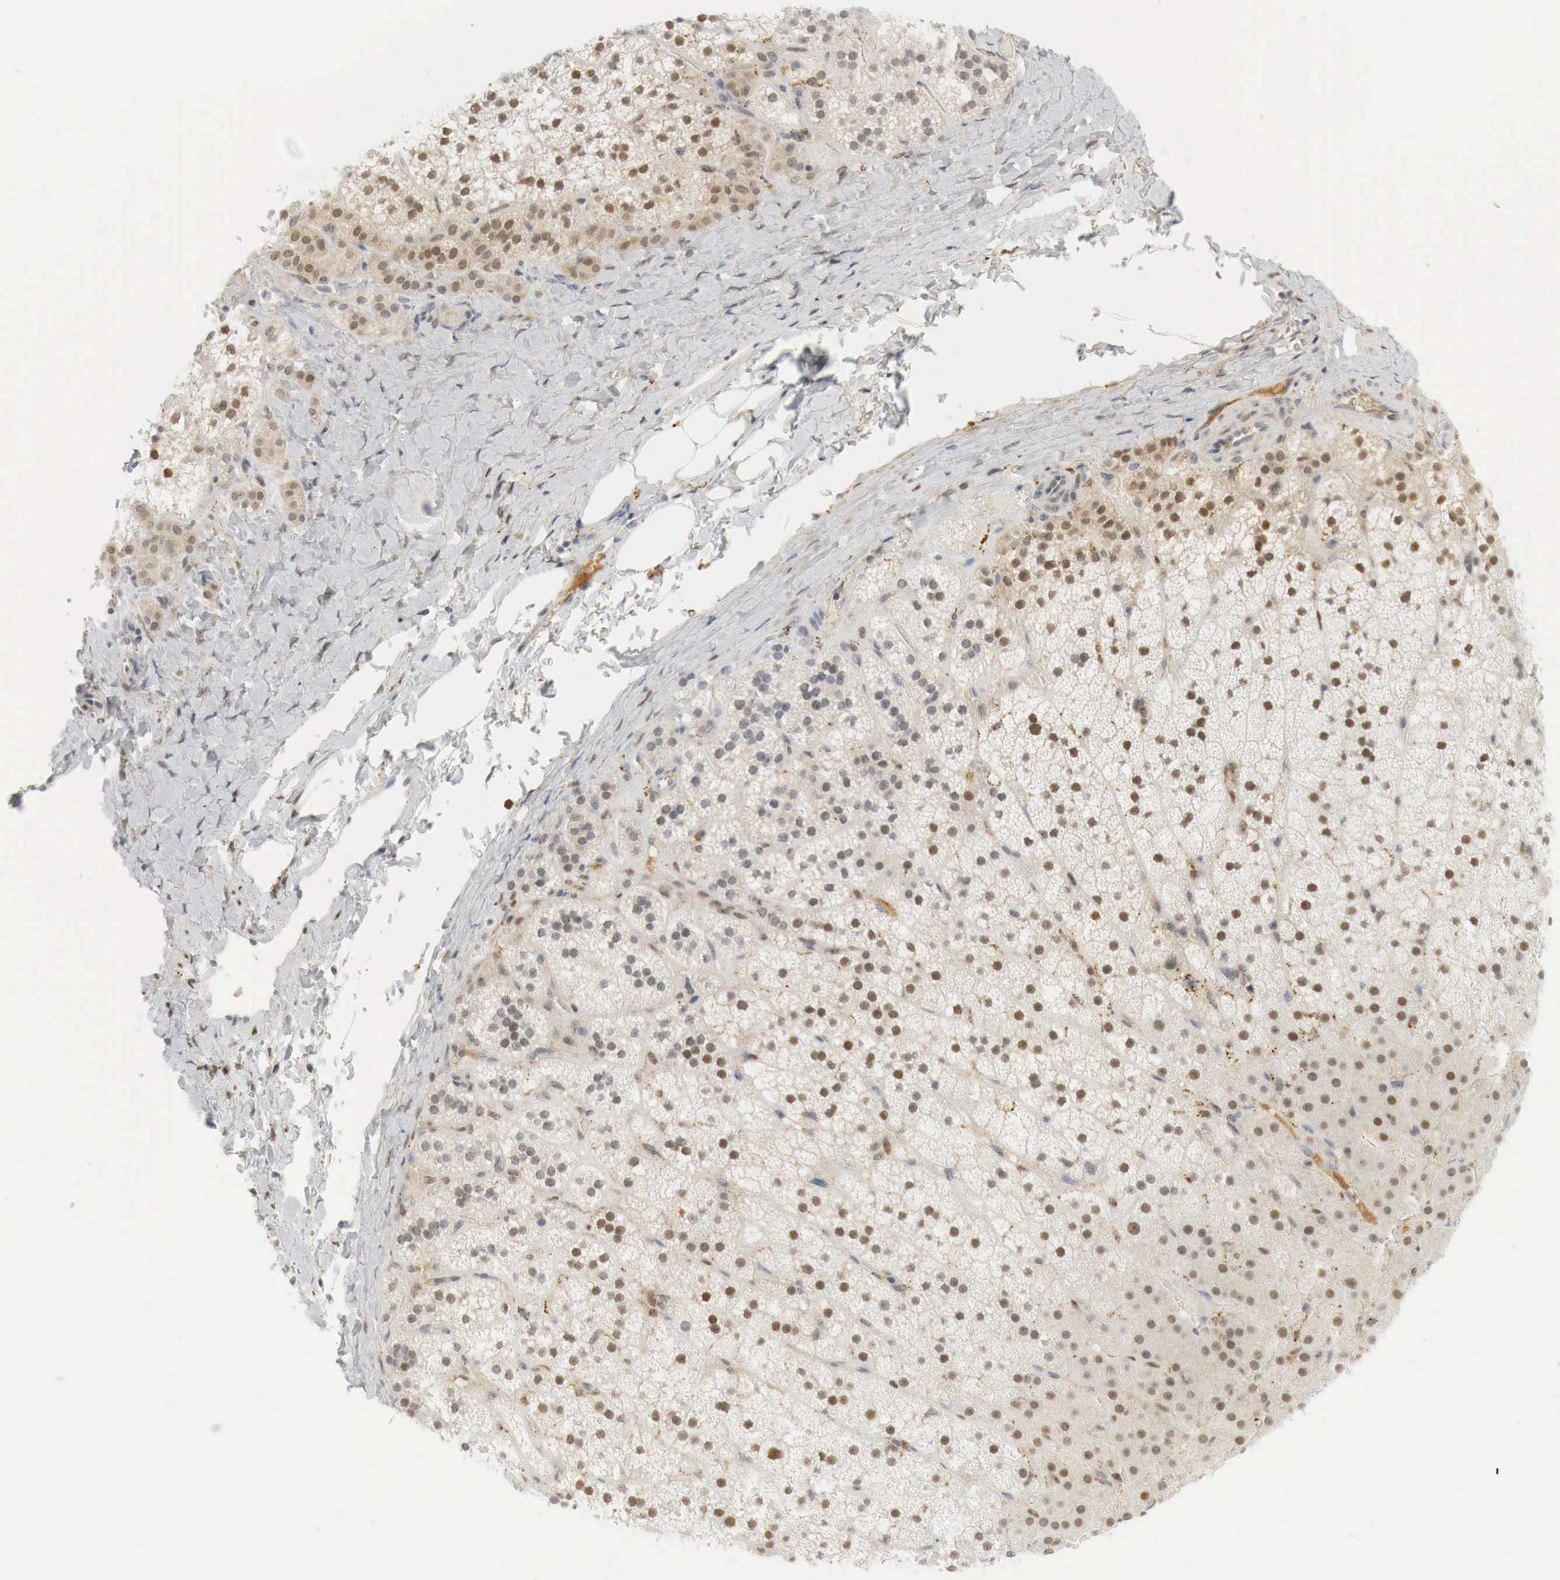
{"staining": {"intensity": "moderate", "quantity": ">75%", "location": "cytoplasmic/membranous,nuclear"}, "tissue": "adrenal gland", "cell_type": "Glandular cells", "image_type": "normal", "snomed": [{"axis": "morphology", "description": "Normal tissue, NOS"}, {"axis": "topography", "description": "Adrenal gland"}], "caption": "Immunohistochemistry (IHC) (DAB) staining of unremarkable adrenal gland shows moderate cytoplasmic/membranous,nuclear protein staining in approximately >75% of glandular cells.", "gene": "MYC", "patient": {"sex": "male", "age": 53}}